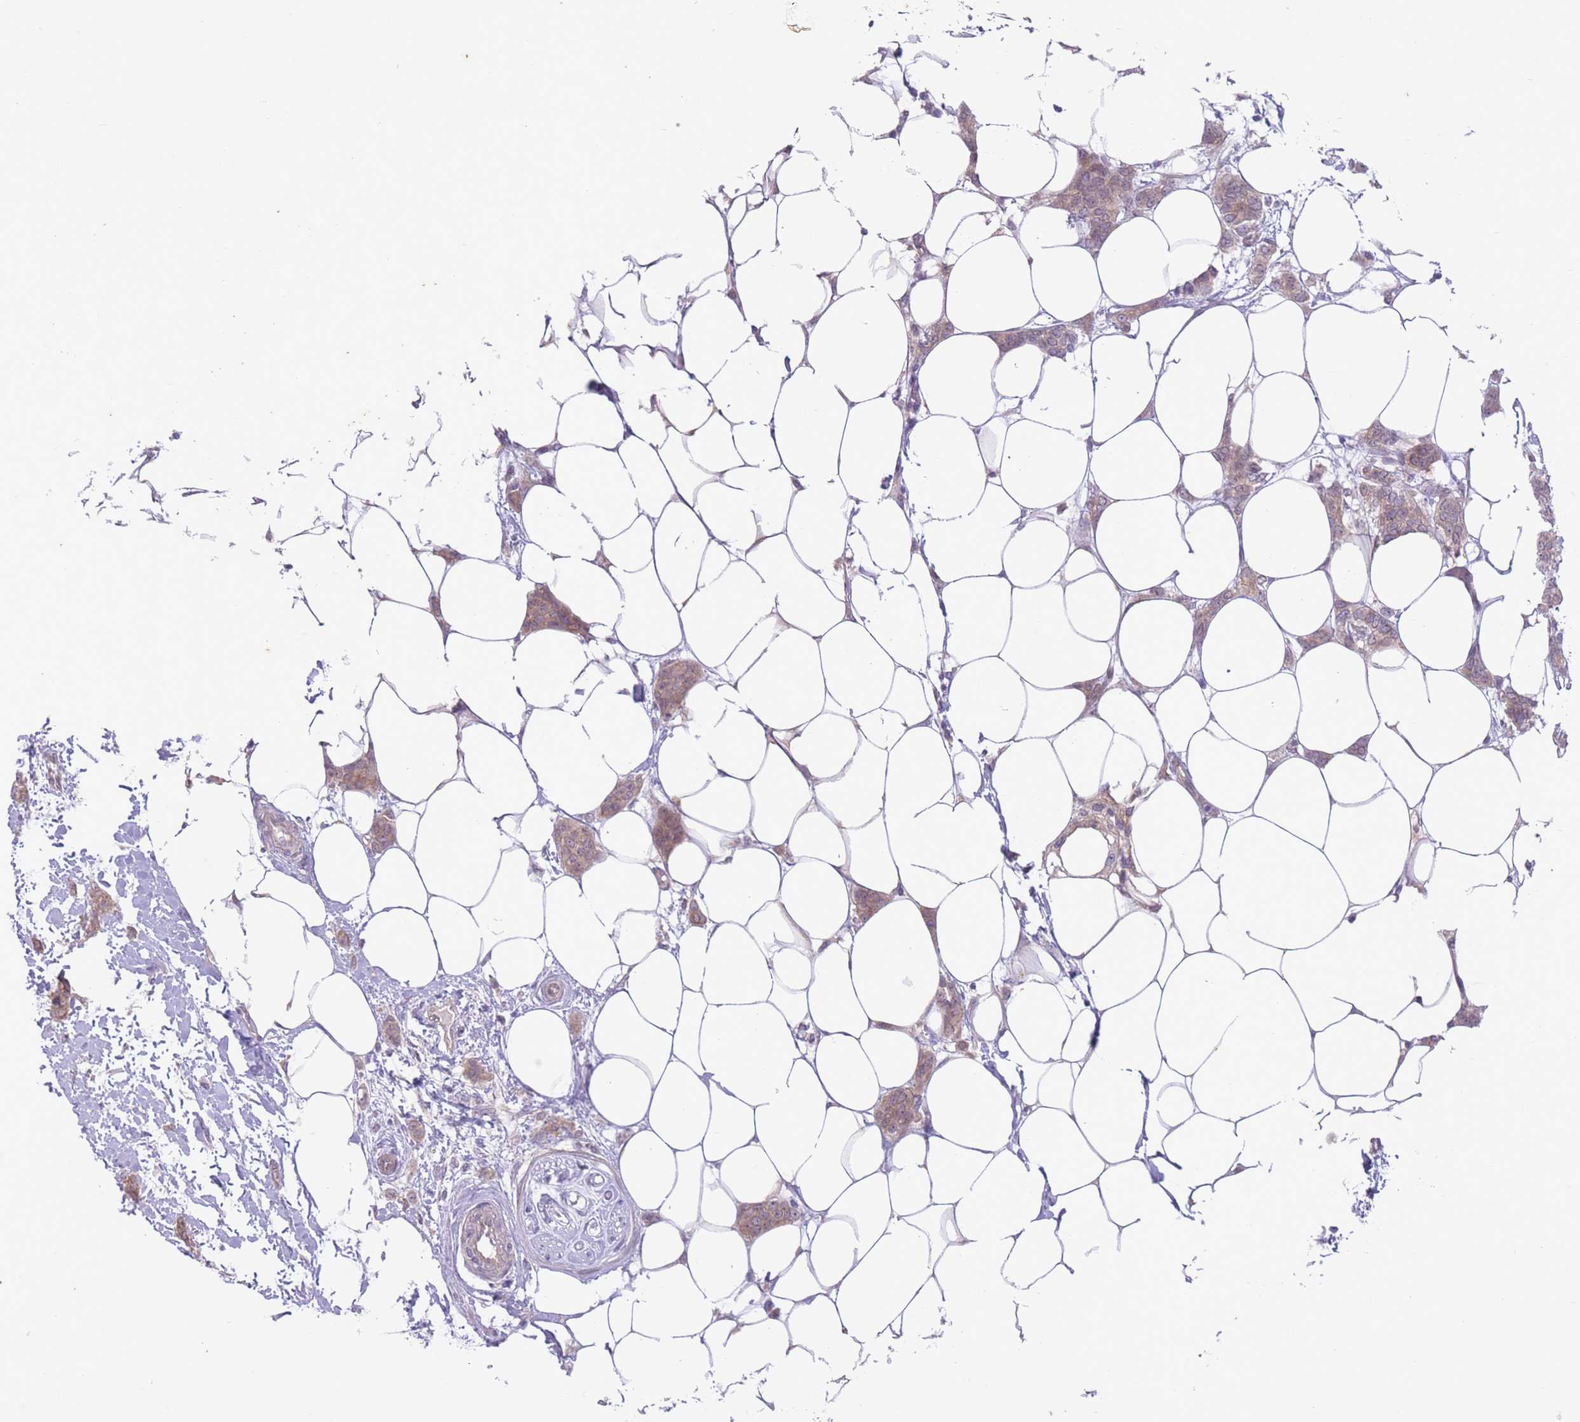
{"staining": {"intensity": "moderate", "quantity": ">75%", "location": "cytoplasmic/membranous"}, "tissue": "breast cancer", "cell_type": "Tumor cells", "image_type": "cancer", "snomed": [{"axis": "morphology", "description": "Duct carcinoma"}, {"axis": "topography", "description": "Breast"}], "caption": "Breast cancer (intraductal carcinoma) tissue reveals moderate cytoplasmic/membranous staining in approximately >75% of tumor cells", "gene": "ARPIN", "patient": {"sex": "female", "age": 72}}